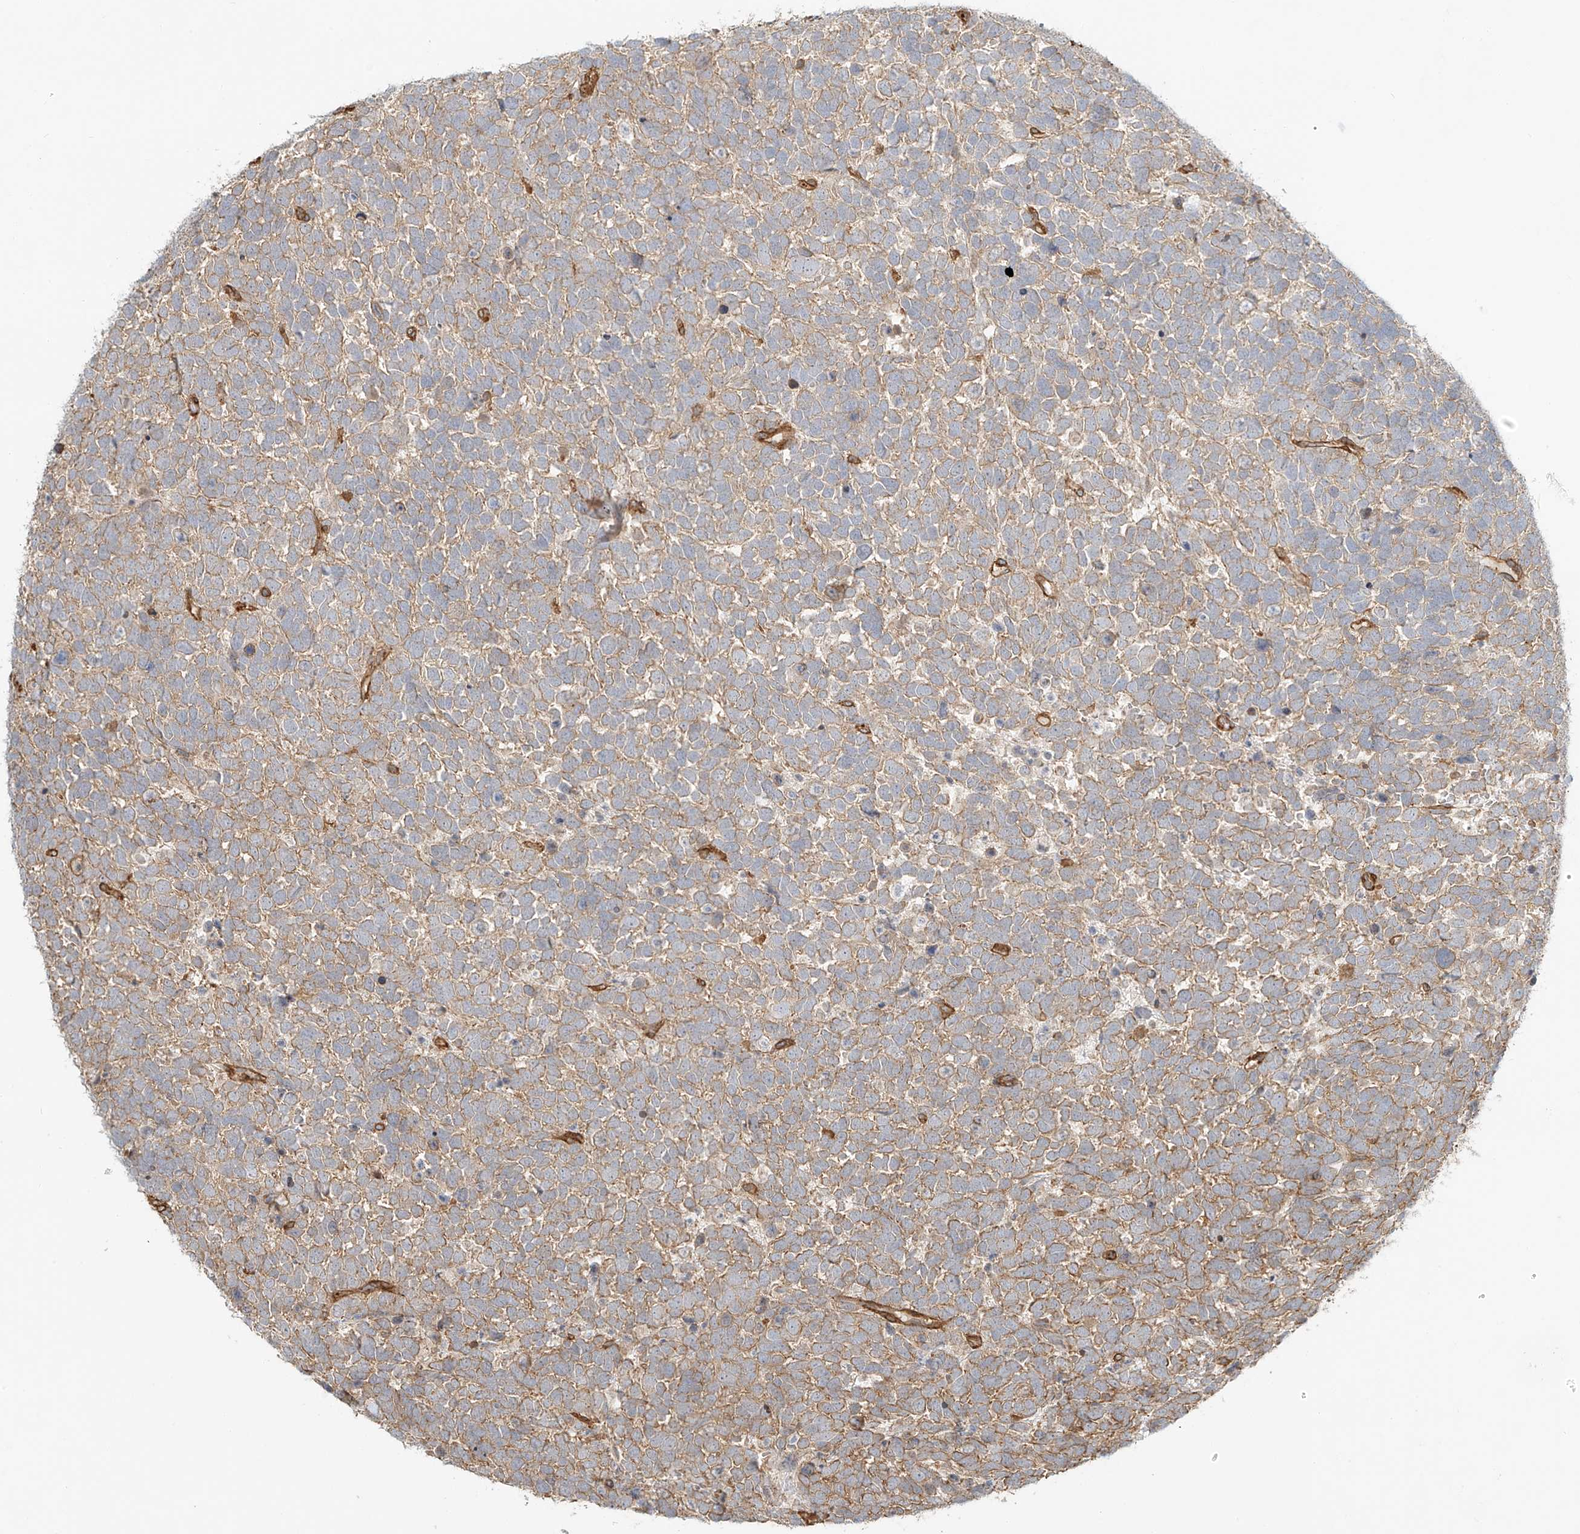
{"staining": {"intensity": "weak", "quantity": ">75%", "location": "cytoplasmic/membranous"}, "tissue": "urothelial cancer", "cell_type": "Tumor cells", "image_type": "cancer", "snomed": [{"axis": "morphology", "description": "Urothelial carcinoma, High grade"}, {"axis": "topography", "description": "Urinary bladder"}], "caption": "The immunohistochemical stain shows weak cytoplasmic/membranous positivity in tumor cells of urothelial cancer tissue. The protein of interest is shown in brown color, while the nuclei are stained blue.", "gene": "CSMD3", "patient": {"sex": "female", "age": 82}}